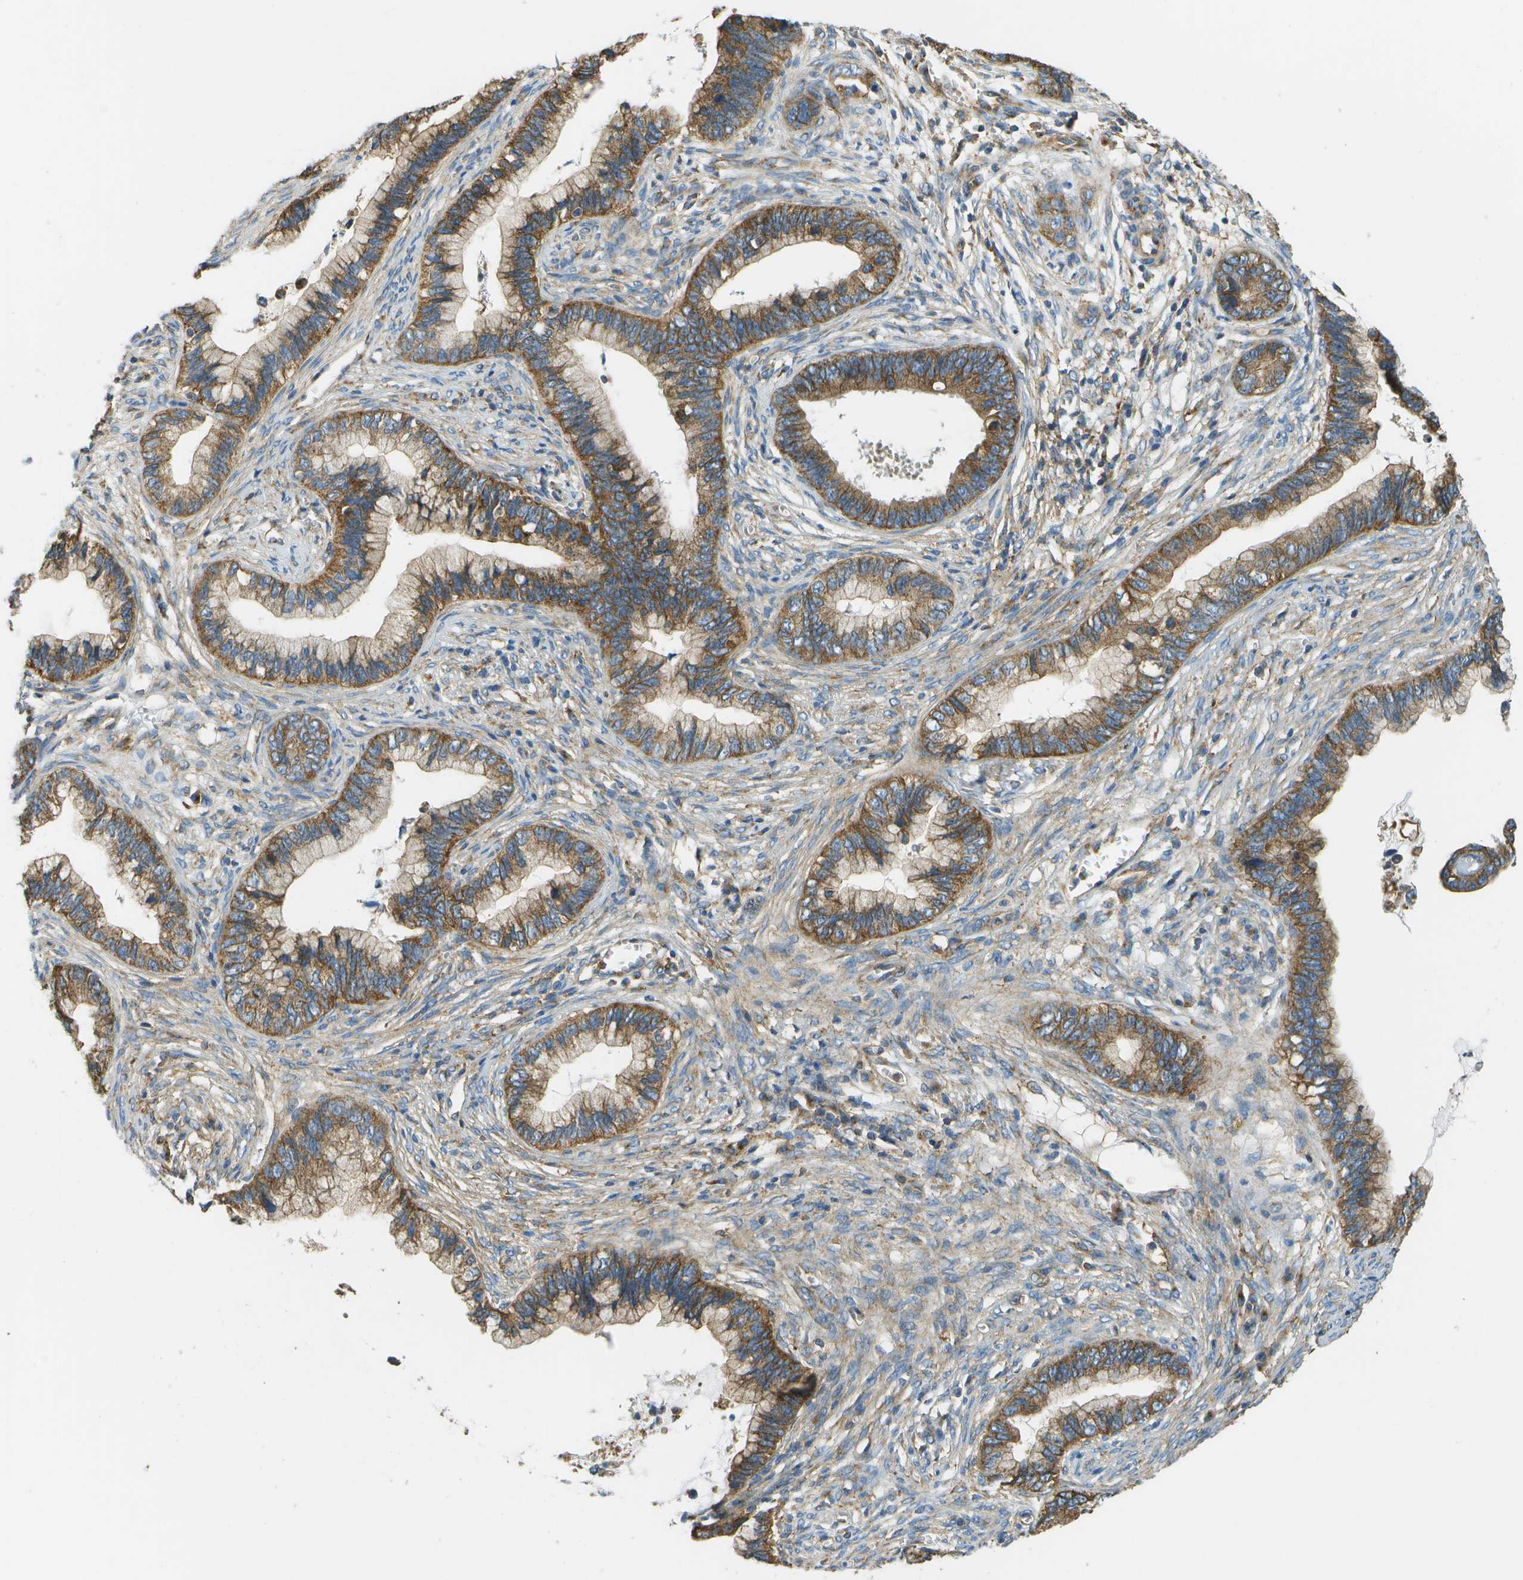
{"staining": {"intensity": "moderate", "quantity": ">75%", "location": "cytoplasmic/membranous"}, "tissue": "cervical cancer", "cell_type": "Tumor cells", "image_type": "cancer", "snomed": [{"axis": "morphology", "description": "Adenocarcinoma, NOS"}, {"axis": "topography", "description": "Cervix"}], "caption": "Immunohistochemistry (IHC) (DAB) staining of human cervical adenocarcinoma demonstrates moderate cytoplasmic/membranous protein staining in approximately >75% of tumor cells. The staining is performed using DAB (3,3'-diaminobenzidine) brown chromogen to label protein expression. The nuclei are counter-stained blue using hematoxylin.", "gene": "CLTC", "patient": {"sex": "female", "age": 44}}